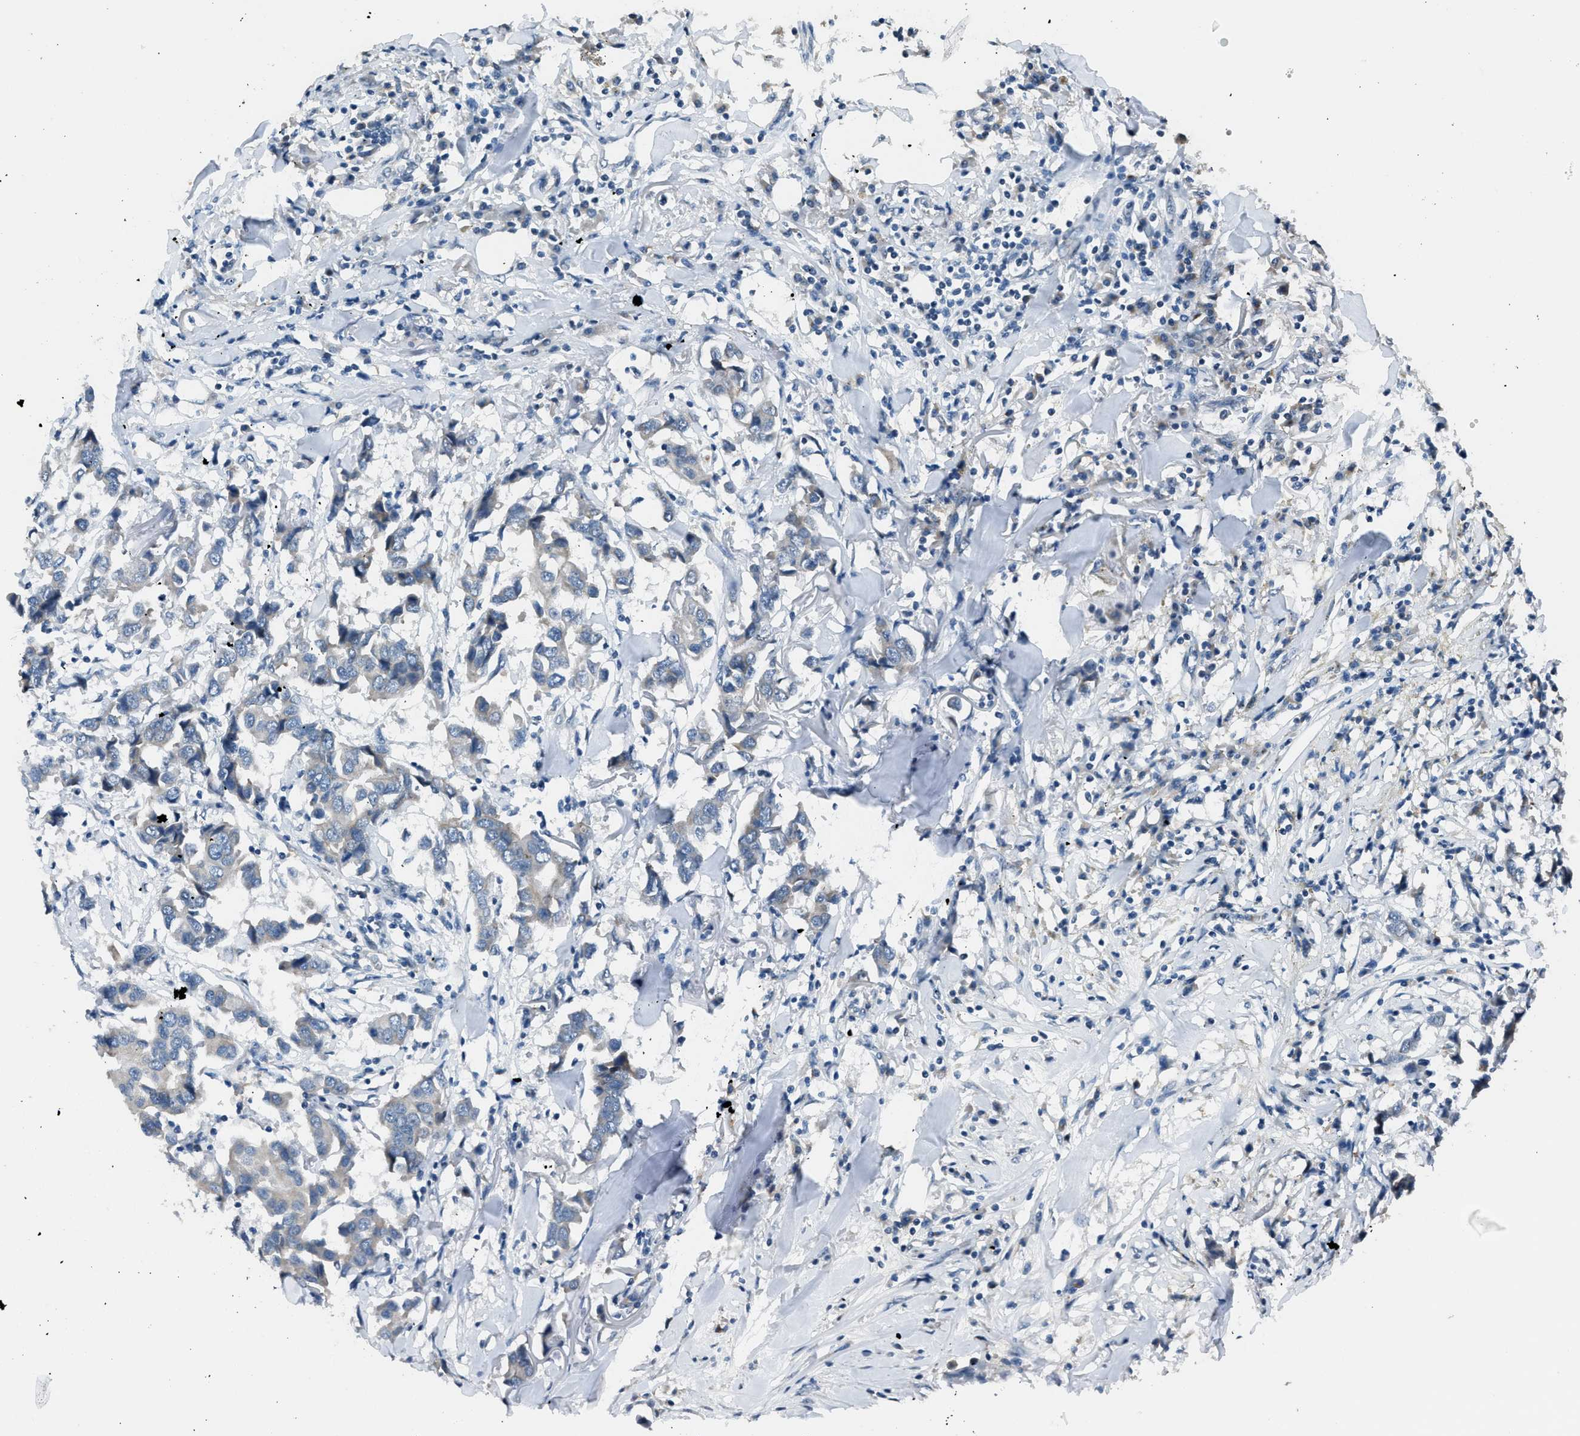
{"staining": {"intensity": "negative", "quantity": "none", "location": "none"}, "tissue": "breast cancer", "cell_type": "Tumor cells", "image_type": "cancer", "snomed": [{"axis": "morphology", "description": "Duct carcinoma"}, {"axis": "topography", "description": "Breast"}], "caption": "Tumor cells are negative for protein expression in human breast cancer (infiltrating ductal carcinoma).", "gene": "RNF41", "patient": {"sex": "female", "age": 80}}